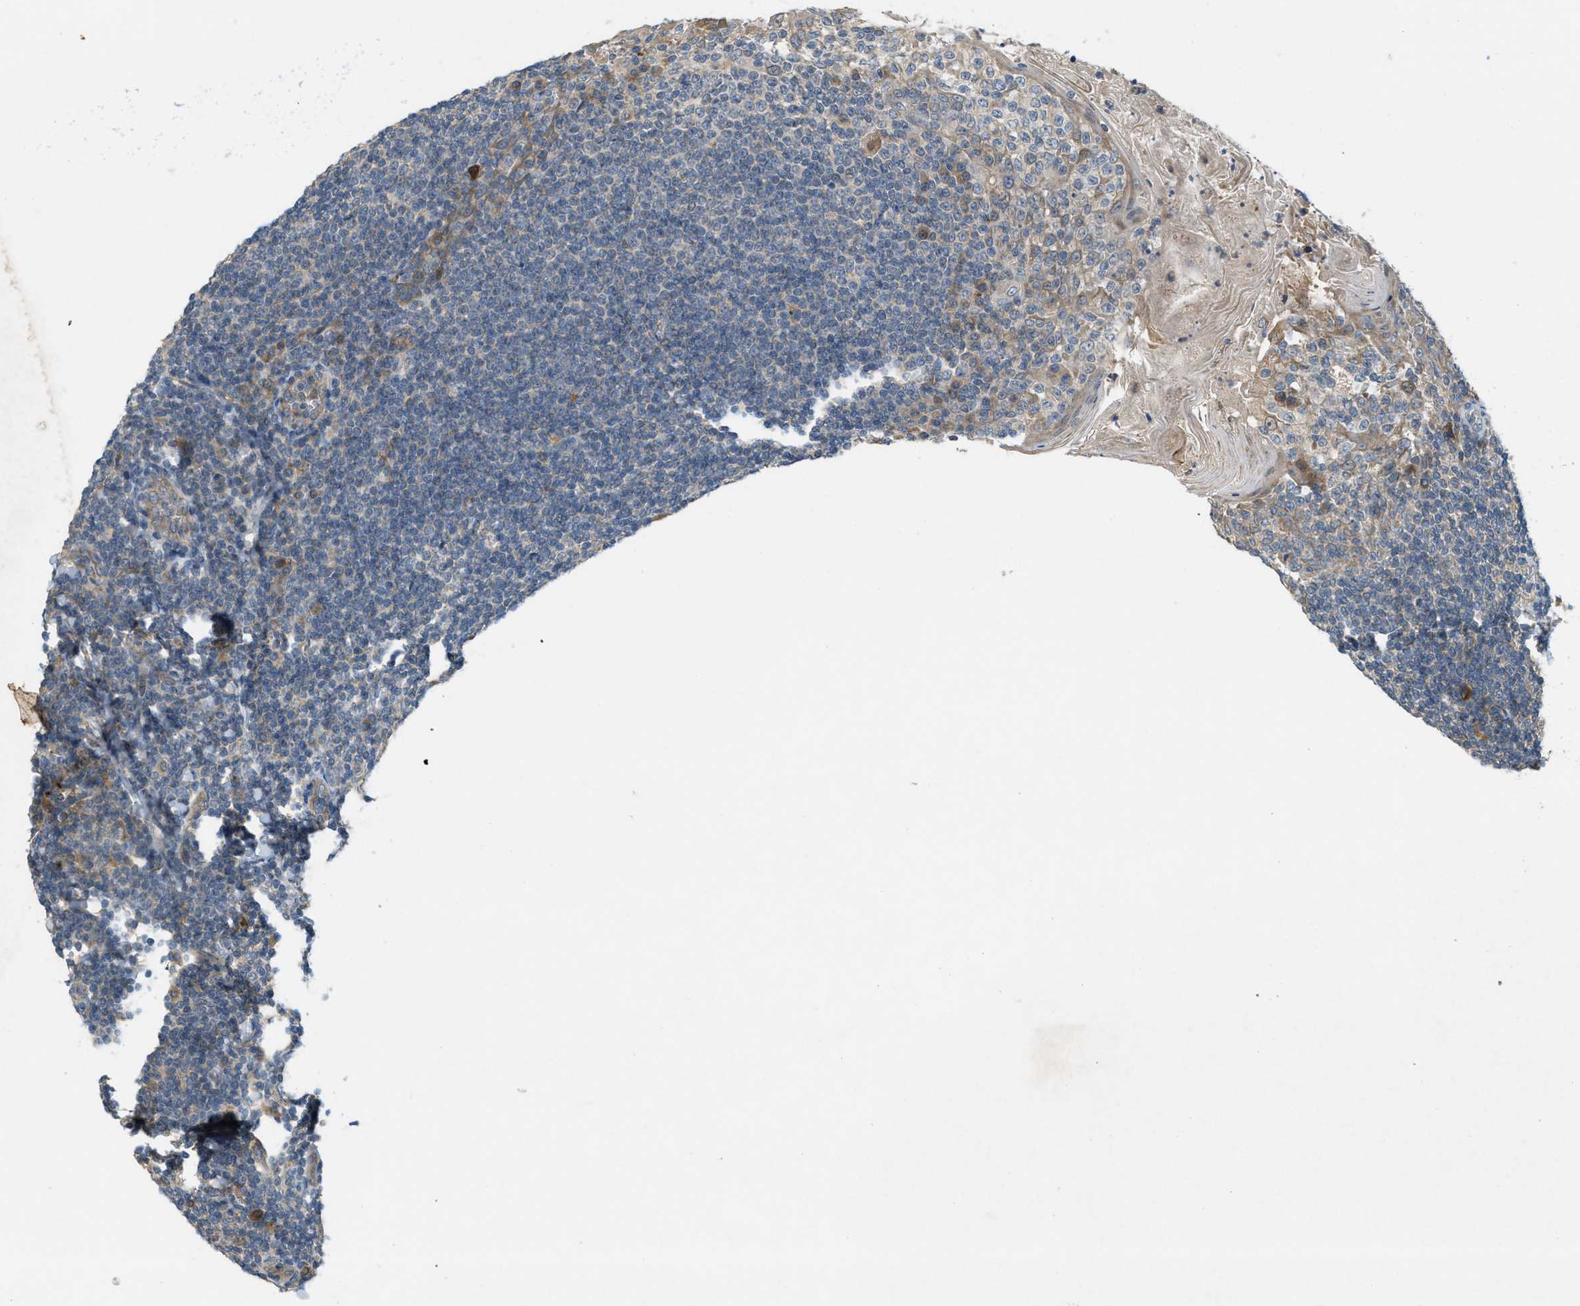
{"staining": {"intensity": "weak", "quantity": "<25%", "location": "cytoplasmic/membranous"}, "tissue": "tonsil", "cell_type": "Germinal center cells", "image_type": "normal", "snomed": [{"axis": "morphology", "description": "Normal tissue, NOS"}, {"axis": "topography", "description": "Tonsil"}], "caption": "Immunohistochemistry photomicrograph of normal human tonsil stained for a protein (brown), which displays no expression in germinal center cells.", "gene": "ADCY6", "patient": {"sex": "male", "age": 31}}